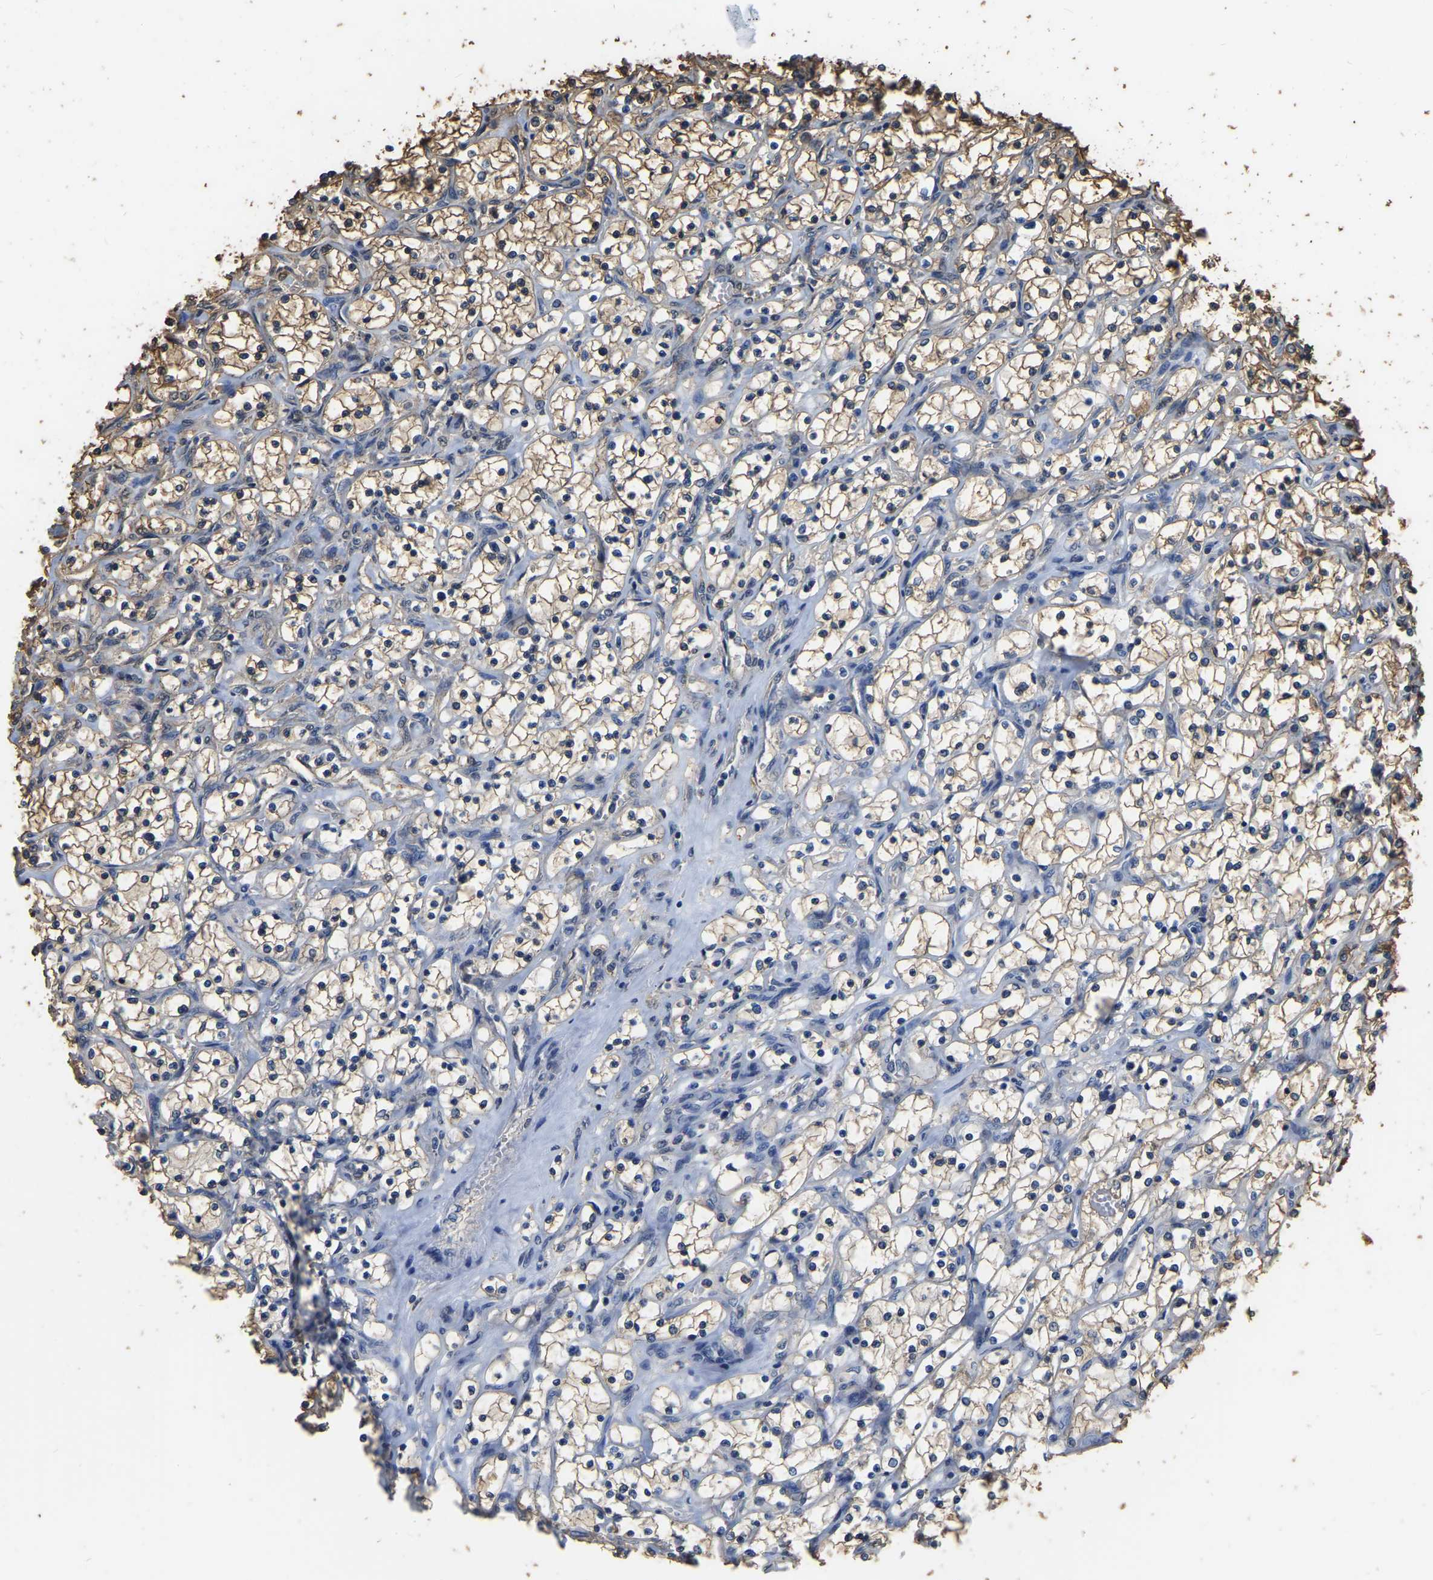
{"staining": {"intensity": "moderate", "quantity": ">75%", "location": "cytoplasmic/membranous"}, "tissue": "renal cancer", "cell_type": "Tumor cells", "image_type": "cancer", "snomed": [{"axis": "morphology", "description": "Adenocarcinoma, NOS"}, {"axis": "topography", "description": "Kidney"}], "caption": "This histopathology image displays immunohistochemistry staining of human adenocarcinoma (renal), with medium moderate cytoplasmic/membranous positivity in approximately >75% of tumor cells.", "gene": "LDHB", "patient": {"sex": "female", "age": 69}}